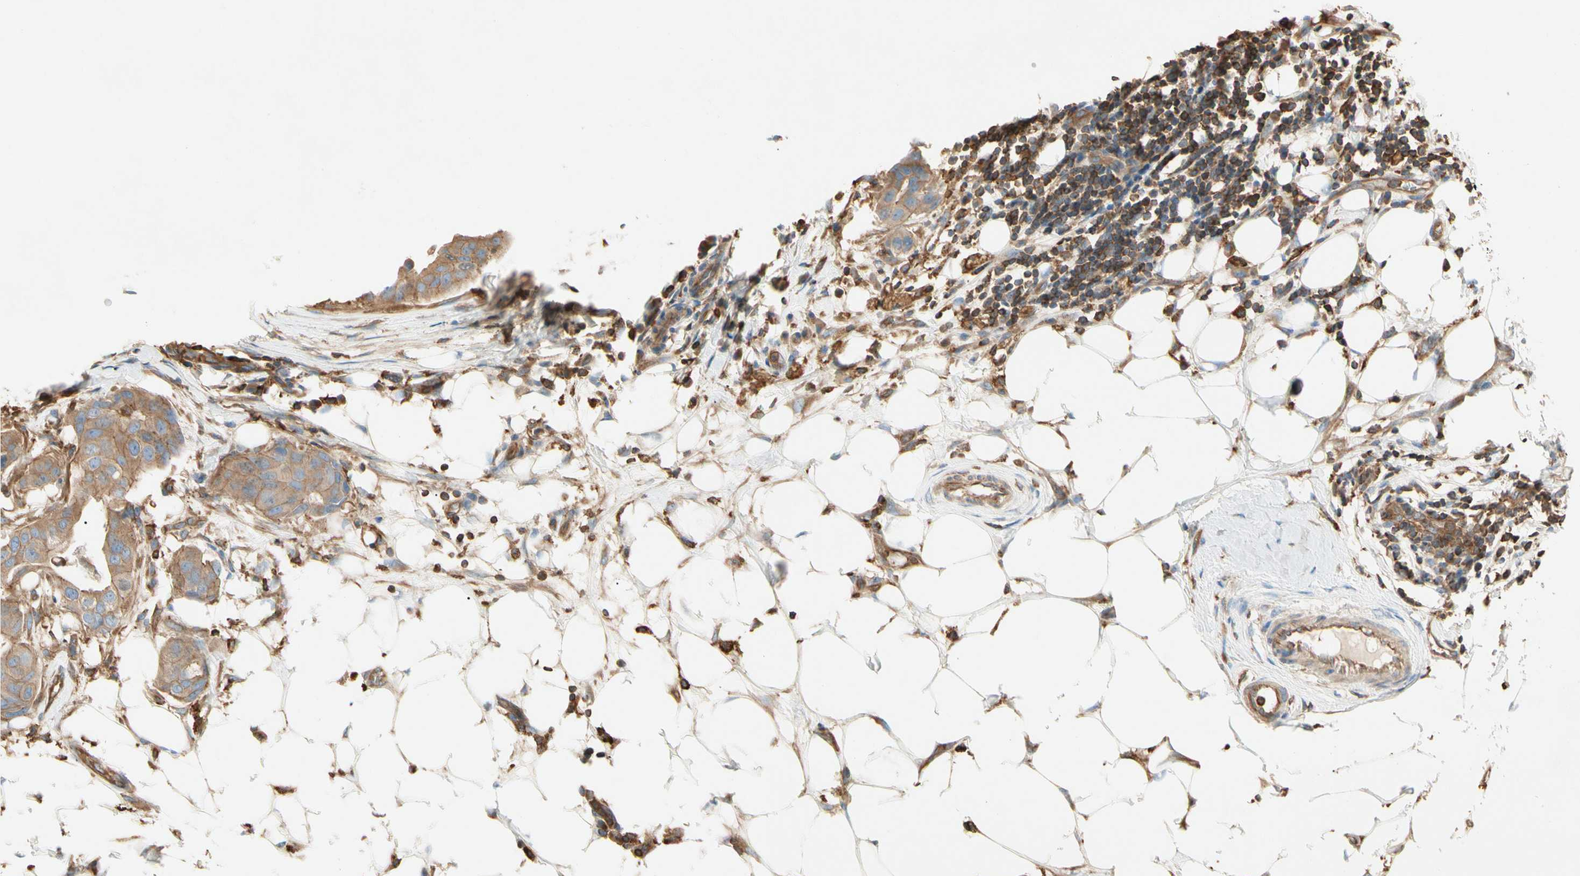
{"staining": {"intensity": "moderate", "quantity": ">75%", "location": "cytoplasmic/membranous"}, "tissue": "breast cancer", "cell_type": "Tumor cells", "image_type": "cancer", "snomed": [{"axis": "morphology", "description": "Duct carcinoma"}, {"axis": "topography", "description": "Breast"}], "caption": "Human breast invasive ductal carcinoma stained for a protein (brown) displays moderate cytoplasmic/membranous positive expression in about >75% of tumor cells.", "gene": "ARPC2", "patient": {"sex": "female", "age": 40}}